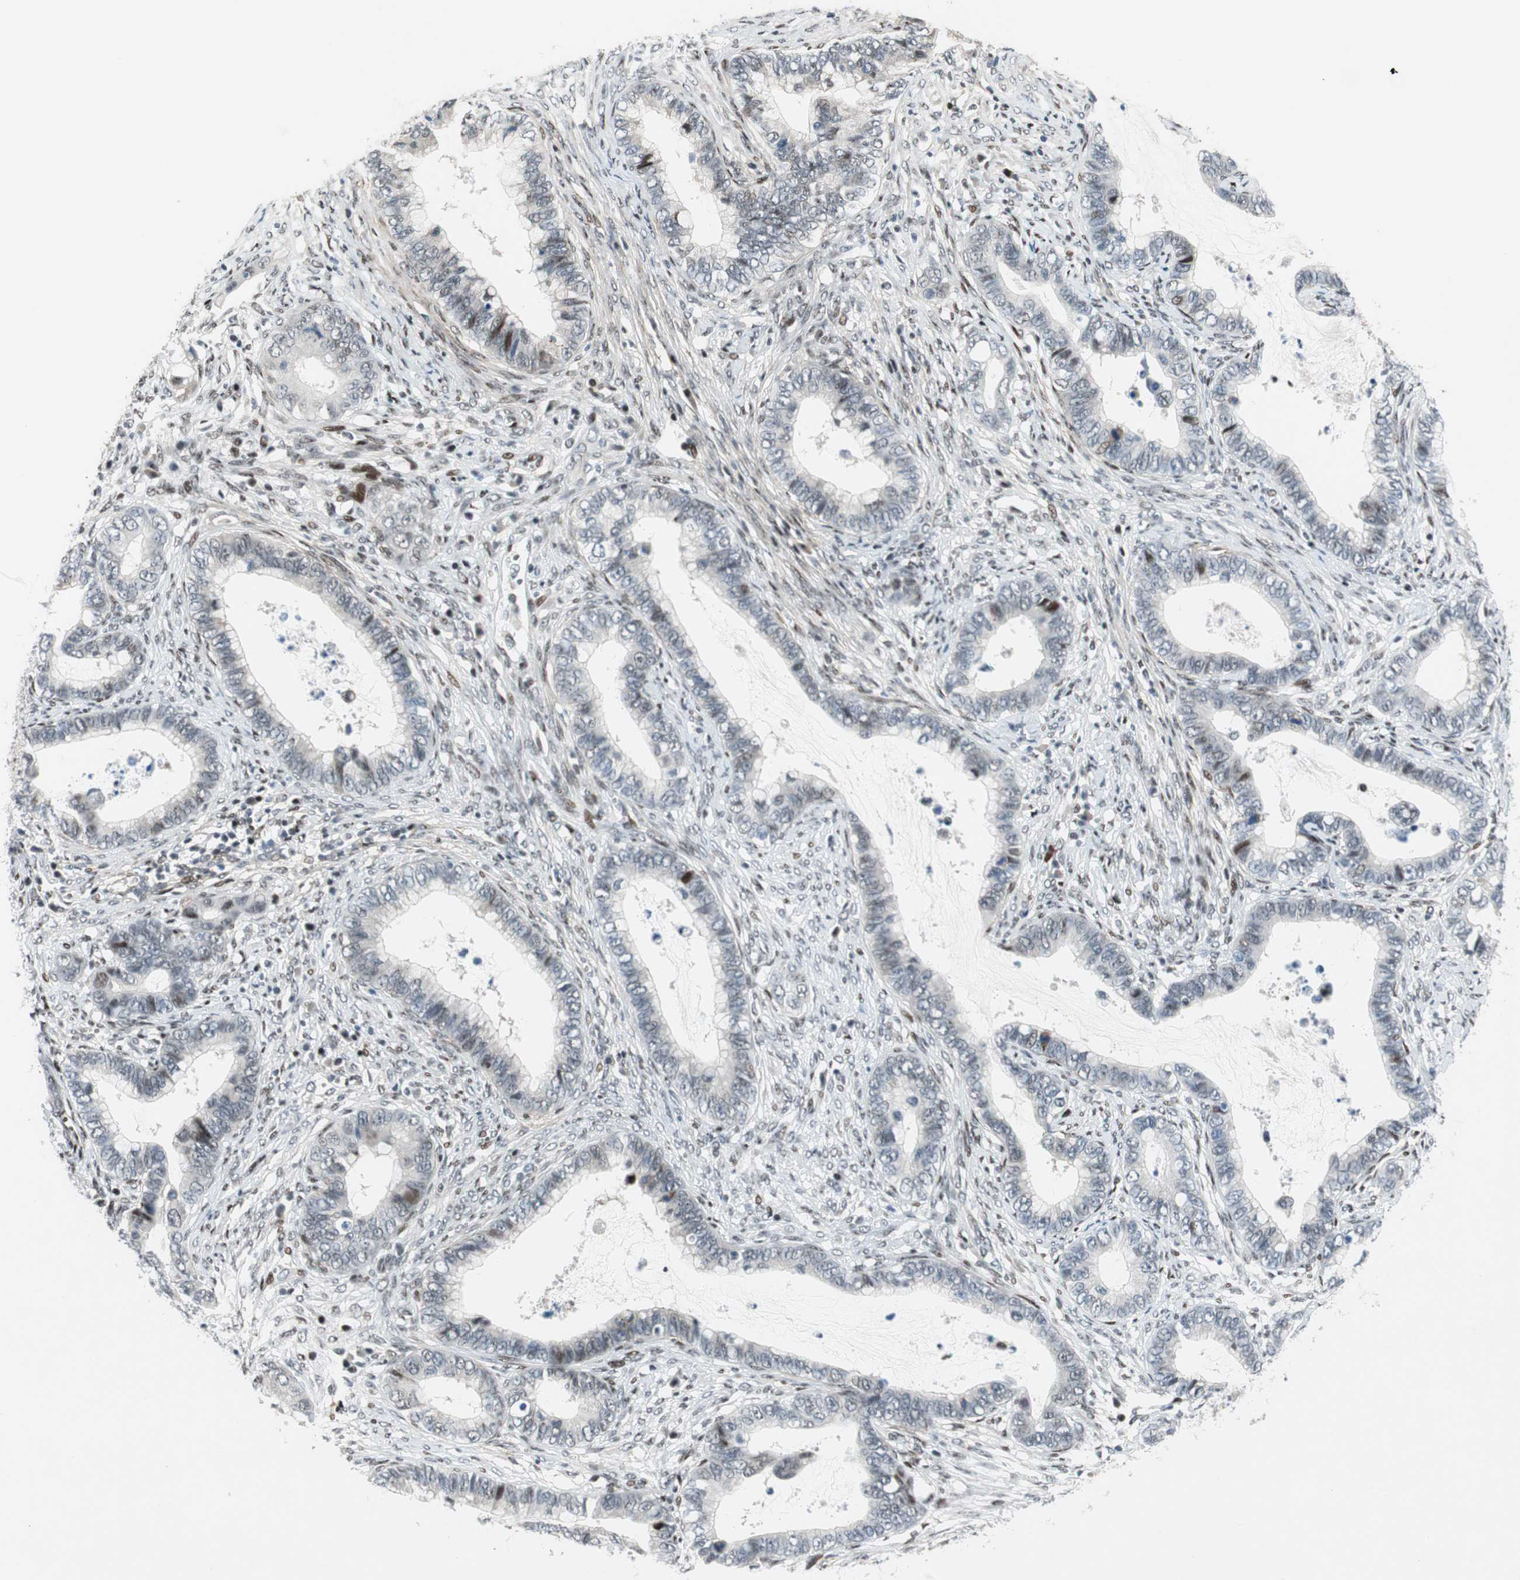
{"staining": {"intensity": "strong", "quantity": "<25%", "location": "nuclear"}, "tissue": "cervical cancer", "cell_type": "Tumor cells", "image_type": "cancer", "snomed": [{"axis": "morphology", "description": "Adenocarcinoma, NOS"}, {"axis": "topography", "description": "Cervix"}], "caption": "Cervical cancer was stained to show a protein in brown. There is medium levels of strong nuclear expression in approximately <25% of tumor cells.", "gene": "FBXO44", "patient": {"sex": "female", "age": 44}}